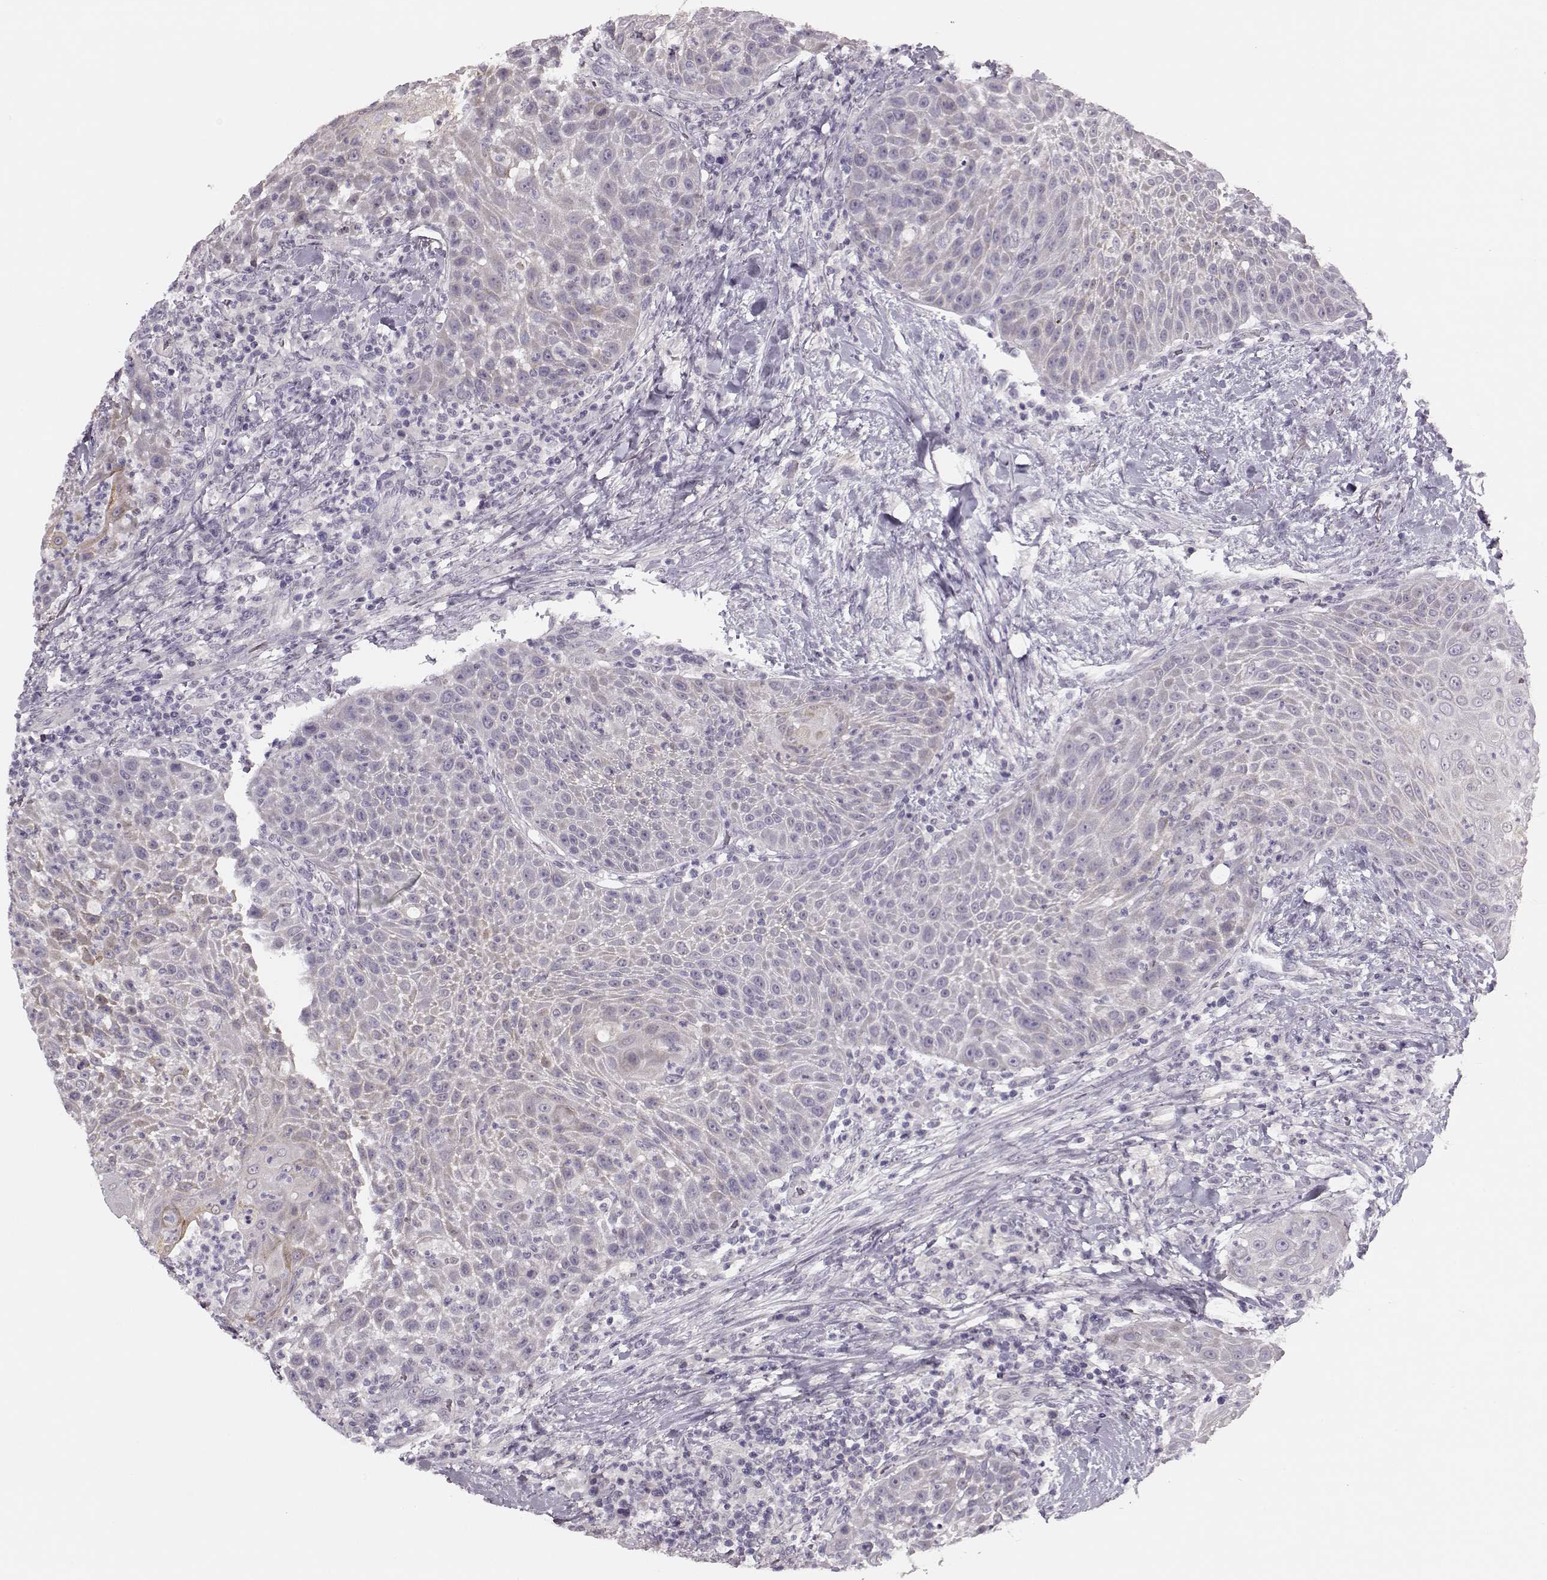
{"staining": {"intensity": "negative", "quantity": "none", "location": "none"}, "tissue": "head and neck cancer", "cell_type": "Tumor cells", "image_type": "cancer", "snomed": [{"axis": "morphology", "description": "Squamous cell carcinoma, NOS"}, {"axis": "topography", "description": "Head-Neck"}], "caption": "A histopathology image of head and neck squamous cell carcinoma stained for a protein displays no brown staining in tumor cells.", "gene": "MAP6D1", "patient": {"sex": "male", "age": 69}}